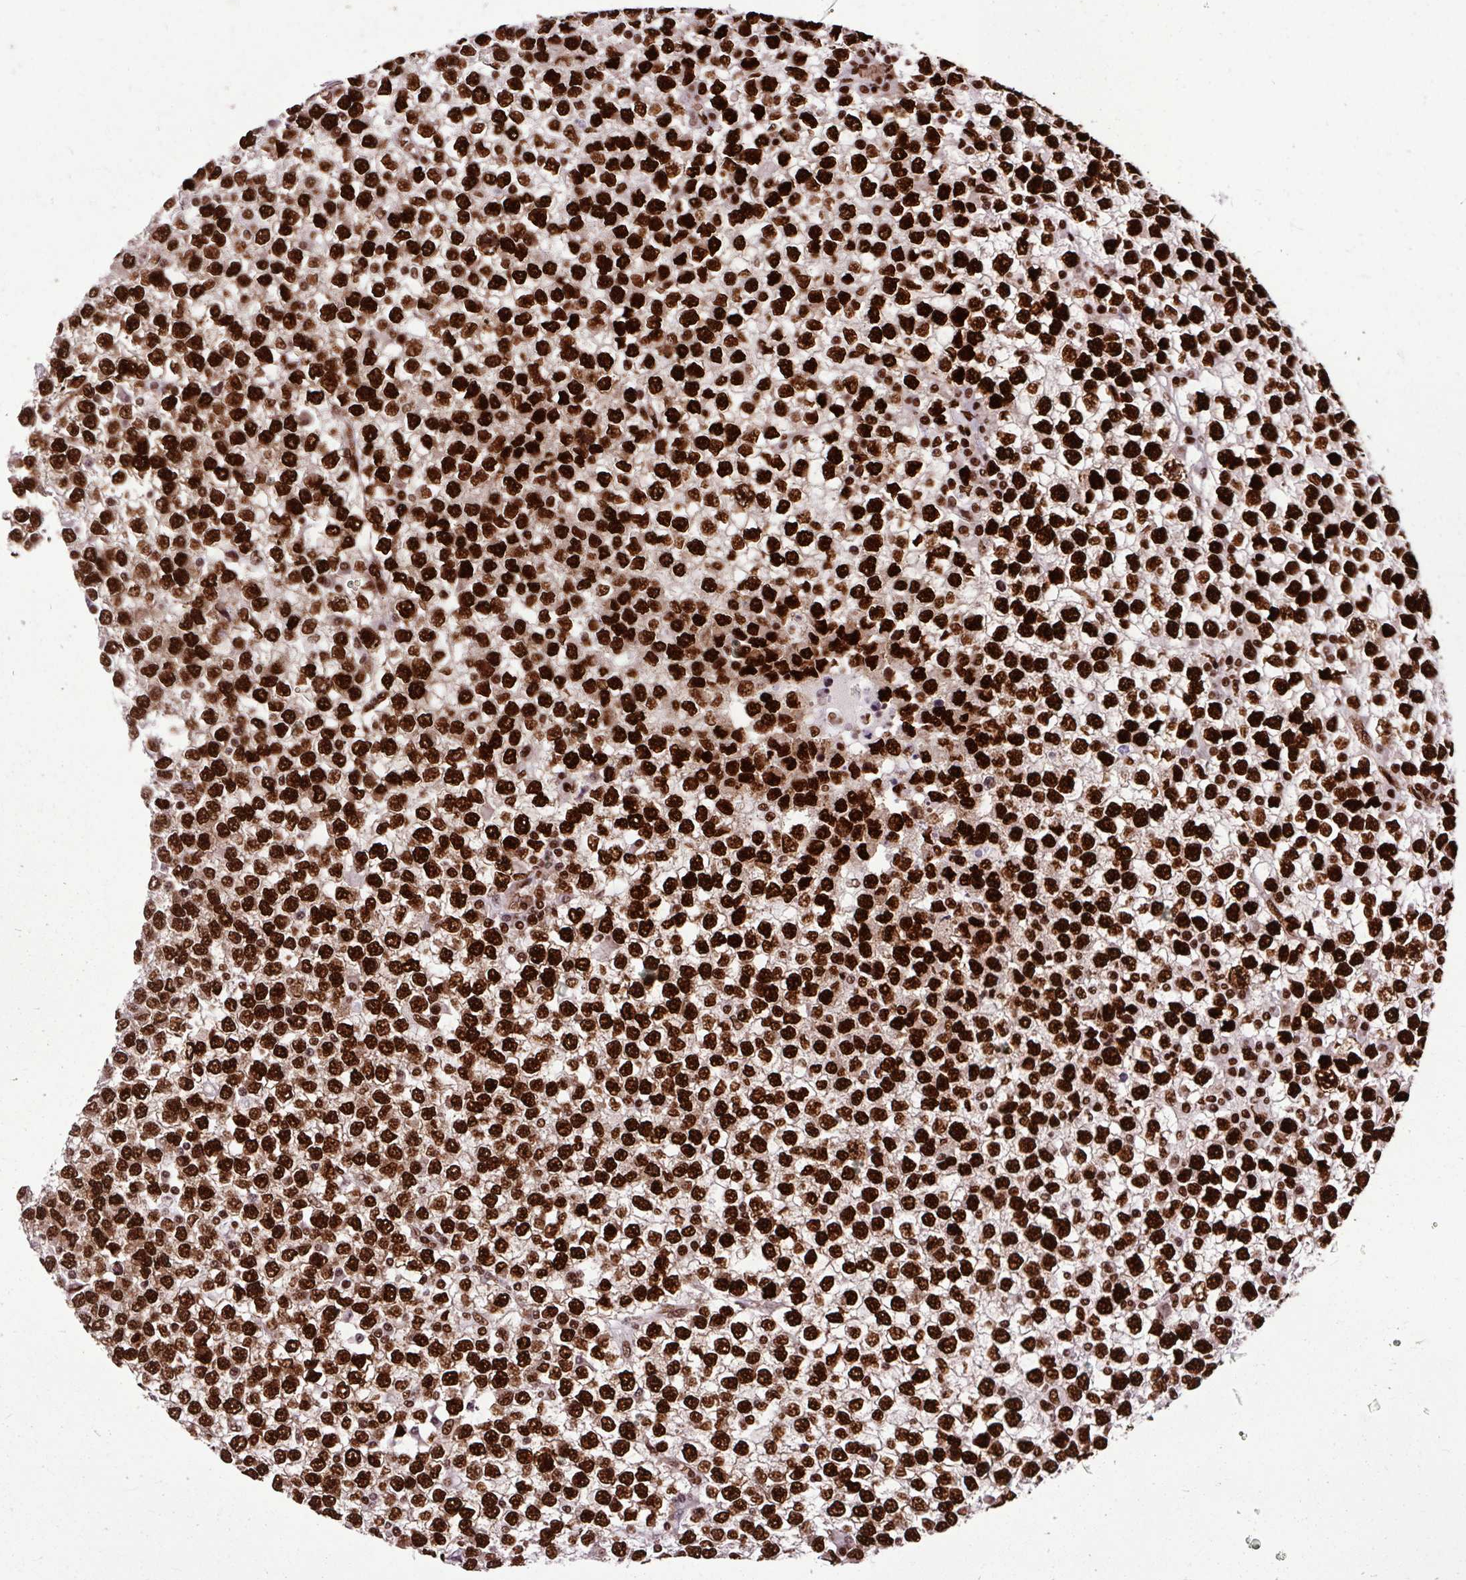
{"staining": {"intensity": "strong", "quantity": ">75%", "location": "nuclear"}, "tissue": "testis cancer", "cell_type": "Tumor cells", "image_type": "cancer", "snomed": [{"axis": "morphology", "description": "Seminoma, NOS"}, {"axis": "topography", "description": "Testis"}], "caption": "A brown stain shows strong nuclear expression of a protein in human seminoma (testis) tumor cells. The staining is performed using DAB brown chromogen to label protein expression. The nuclei are counter-stained blue using hematoxylin.", "gene": "FUS", "patient": {"sex": "male", "age": 65}}